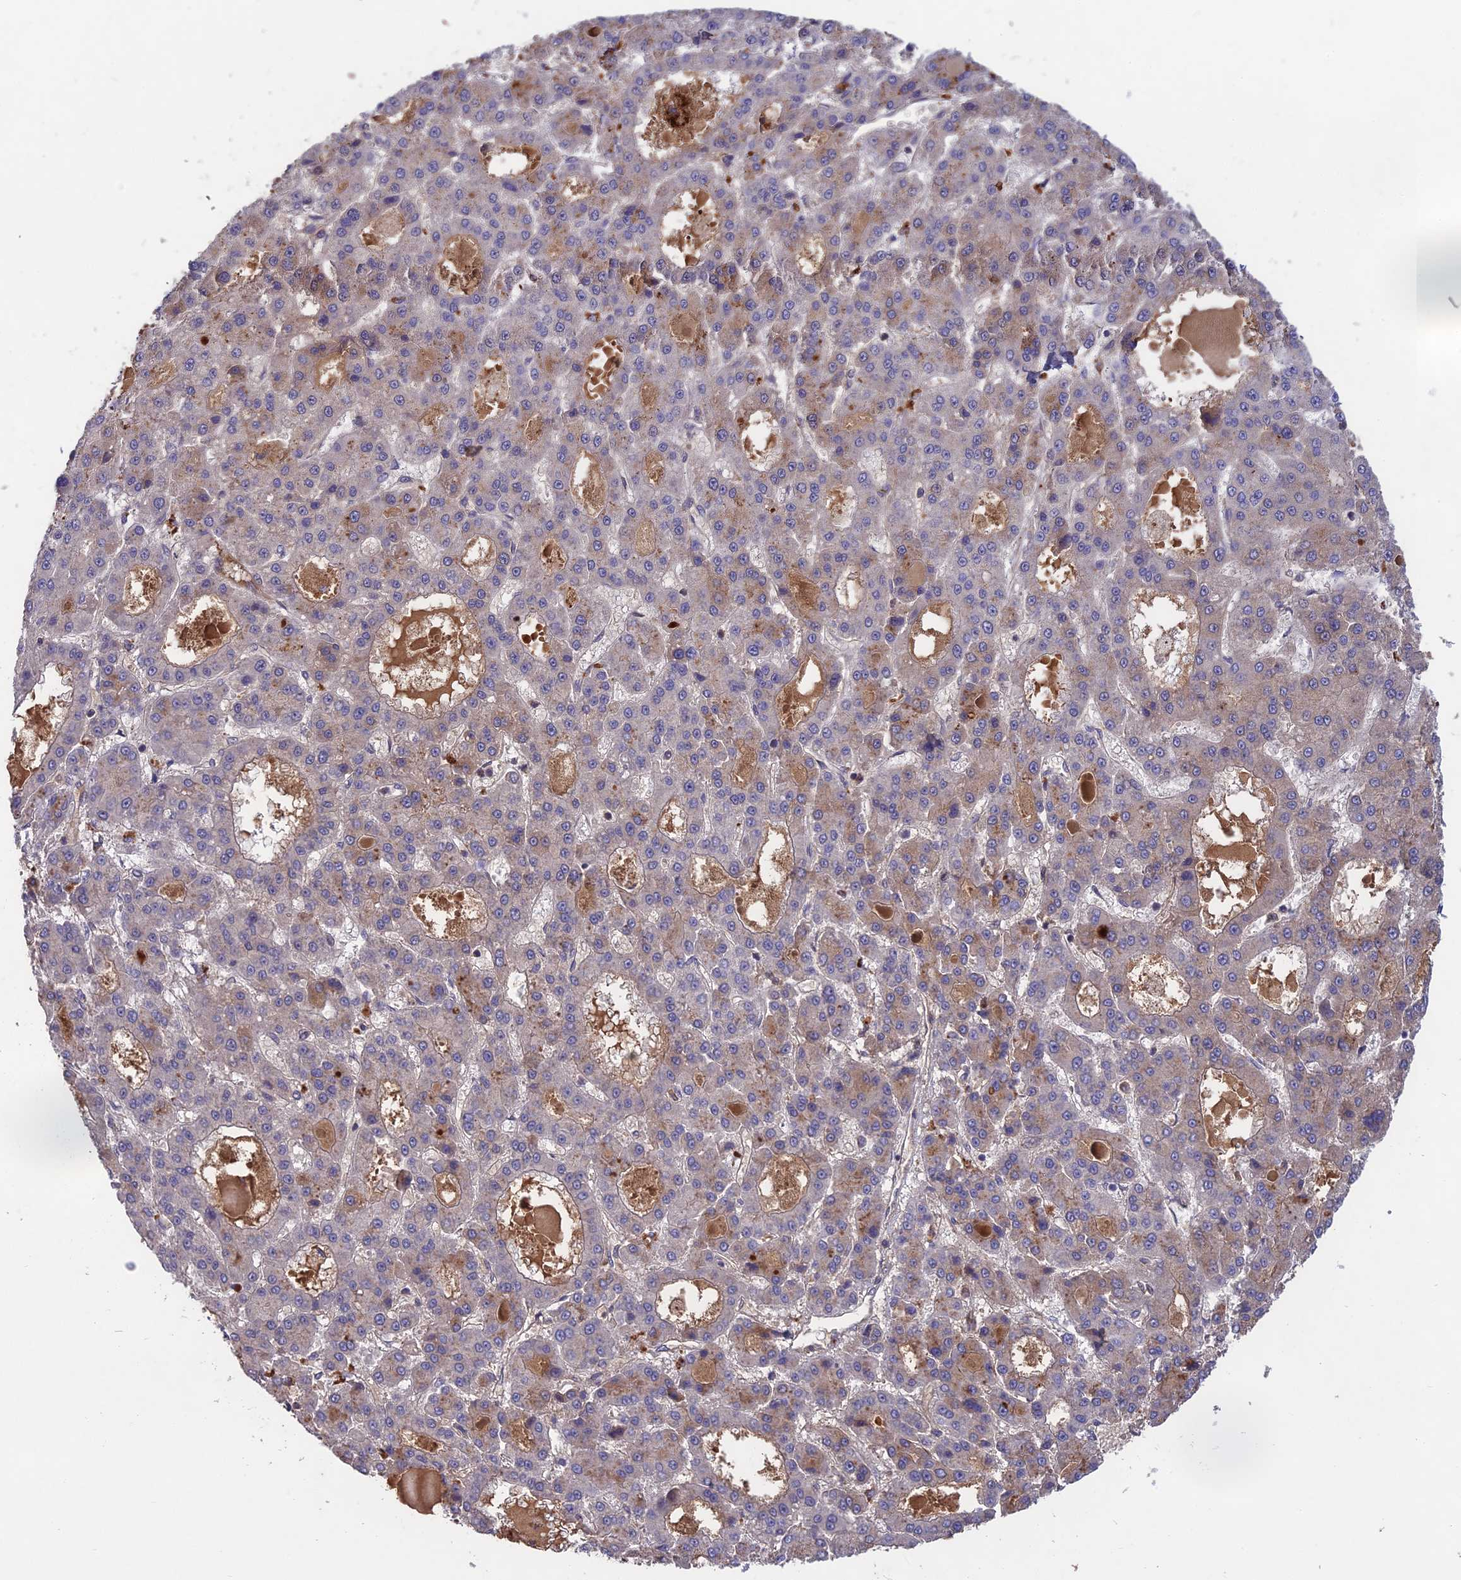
{"staining": {"intensity": "negative", "quantity": "none", "location": "none"}, "tissue": "liver cancer", "cell_type": "Tumor cells", "image_type": "cancer", "snomed": [{"axis": "morphology", "description": "Carcinoma, Hepatocellular, NOS"}, {"axis": "topography", "description": "Liver"}], "caption": "The IHC micrograph has no significant staining in tumor cells of liver cancer (hepatocellular carcinoma) tissue.", "gene": "ADO", "patient": {"sex": "male", "age": 70}}